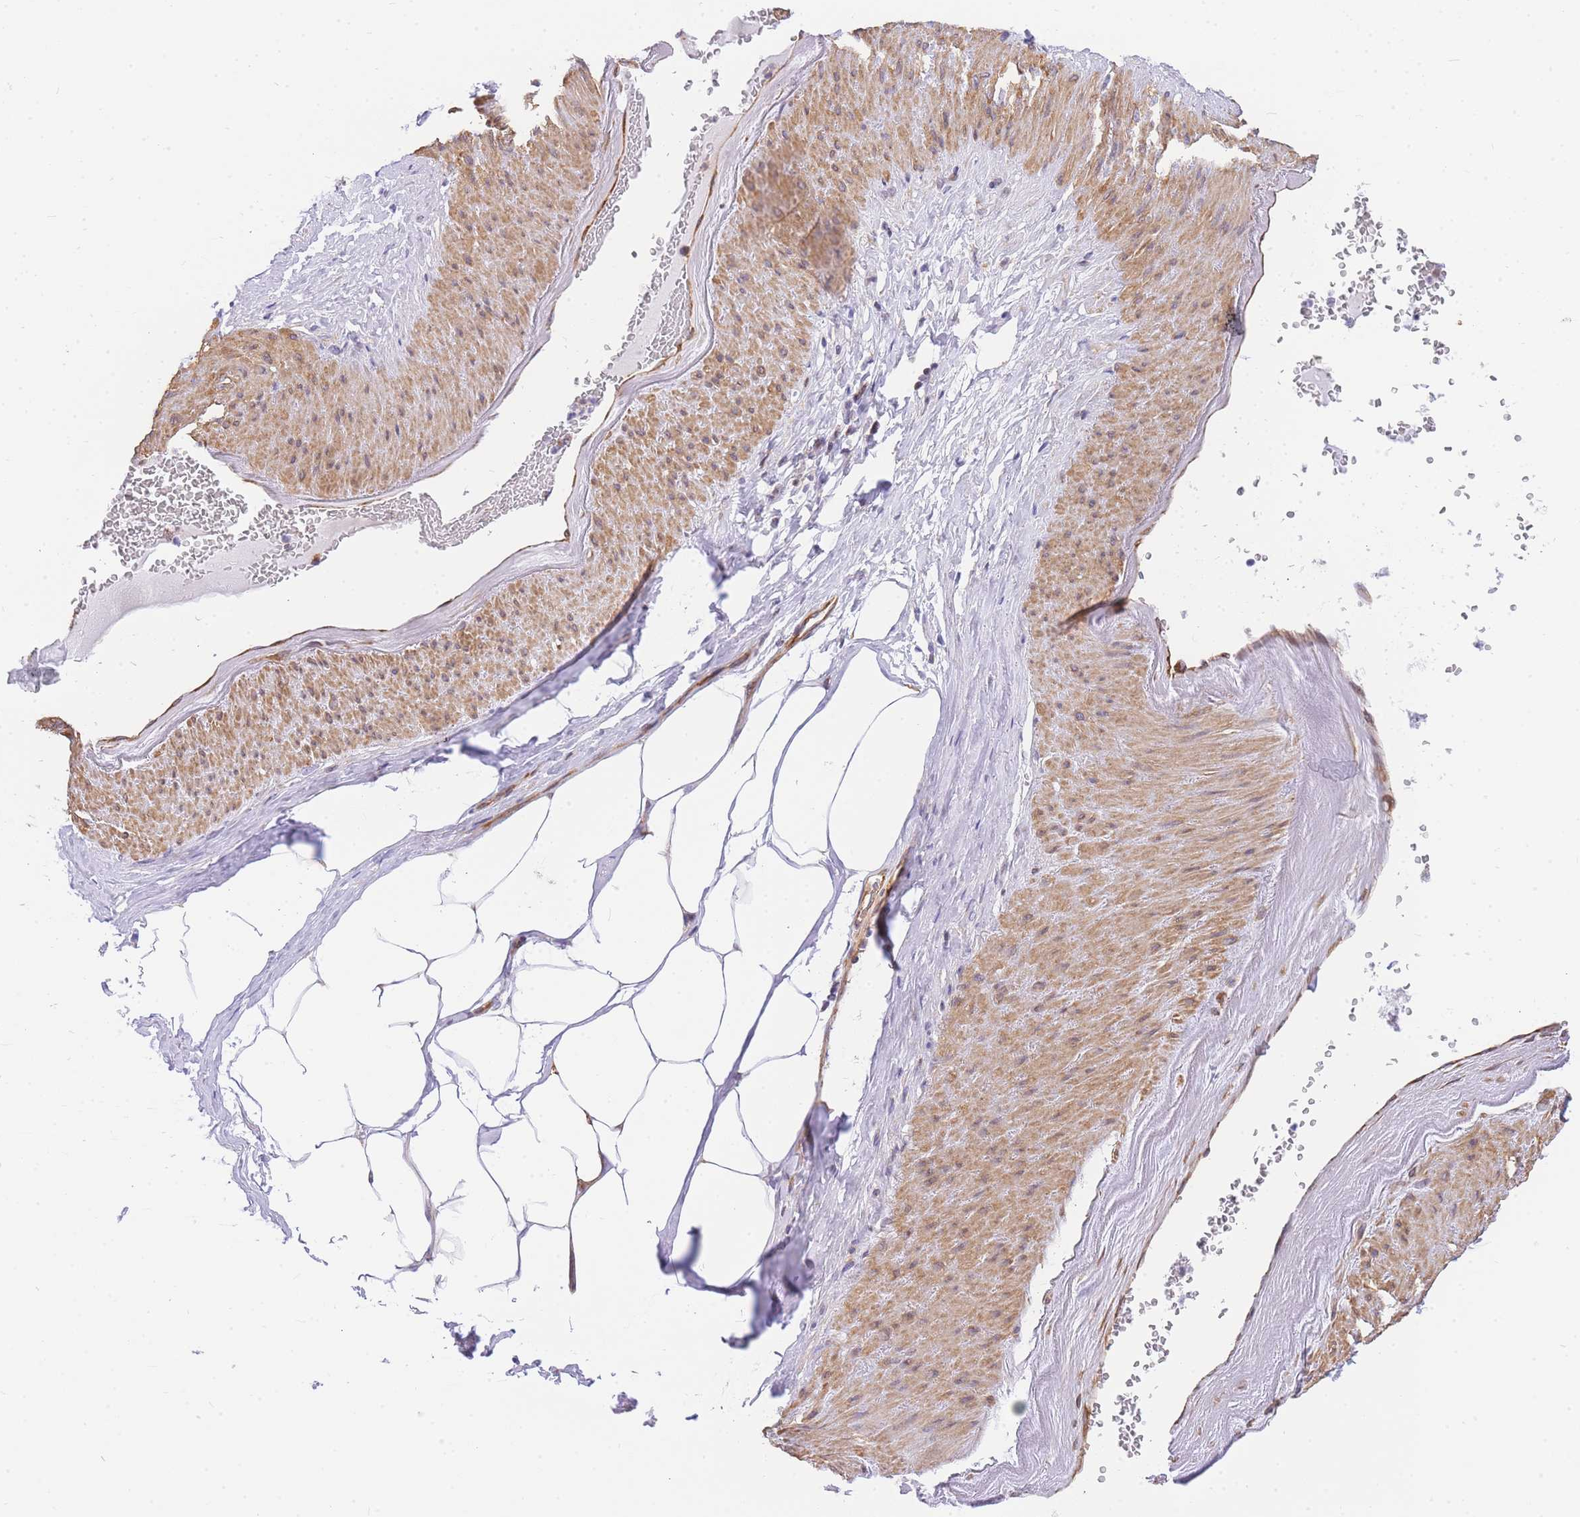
{"staining": {"intensity": "negative", "quantity": "none", "location": "none"}, "tissue": "adipose tissue", "cell_type": "Adipocytes", "image_type": "normal", "snomed": [{"axis": "morphology", "description": "Normal tissue, NOS"}, {"axis": "morphology", "description": "Adenocarcinoma, Low grade"}, {"axis": "topography", "description": "Prostate"}, {"axis": "topography", "description": "Peripheral nerve tissue"}], "caption": "Adipocytes show no significant positivity in benign adipose tissue. (DAB immunohistochemistry (IHC) visualized using brightfield microscopy, high magnification).", "gene": "S100PBP", "patient": {"sex": "male", "age": 63}}